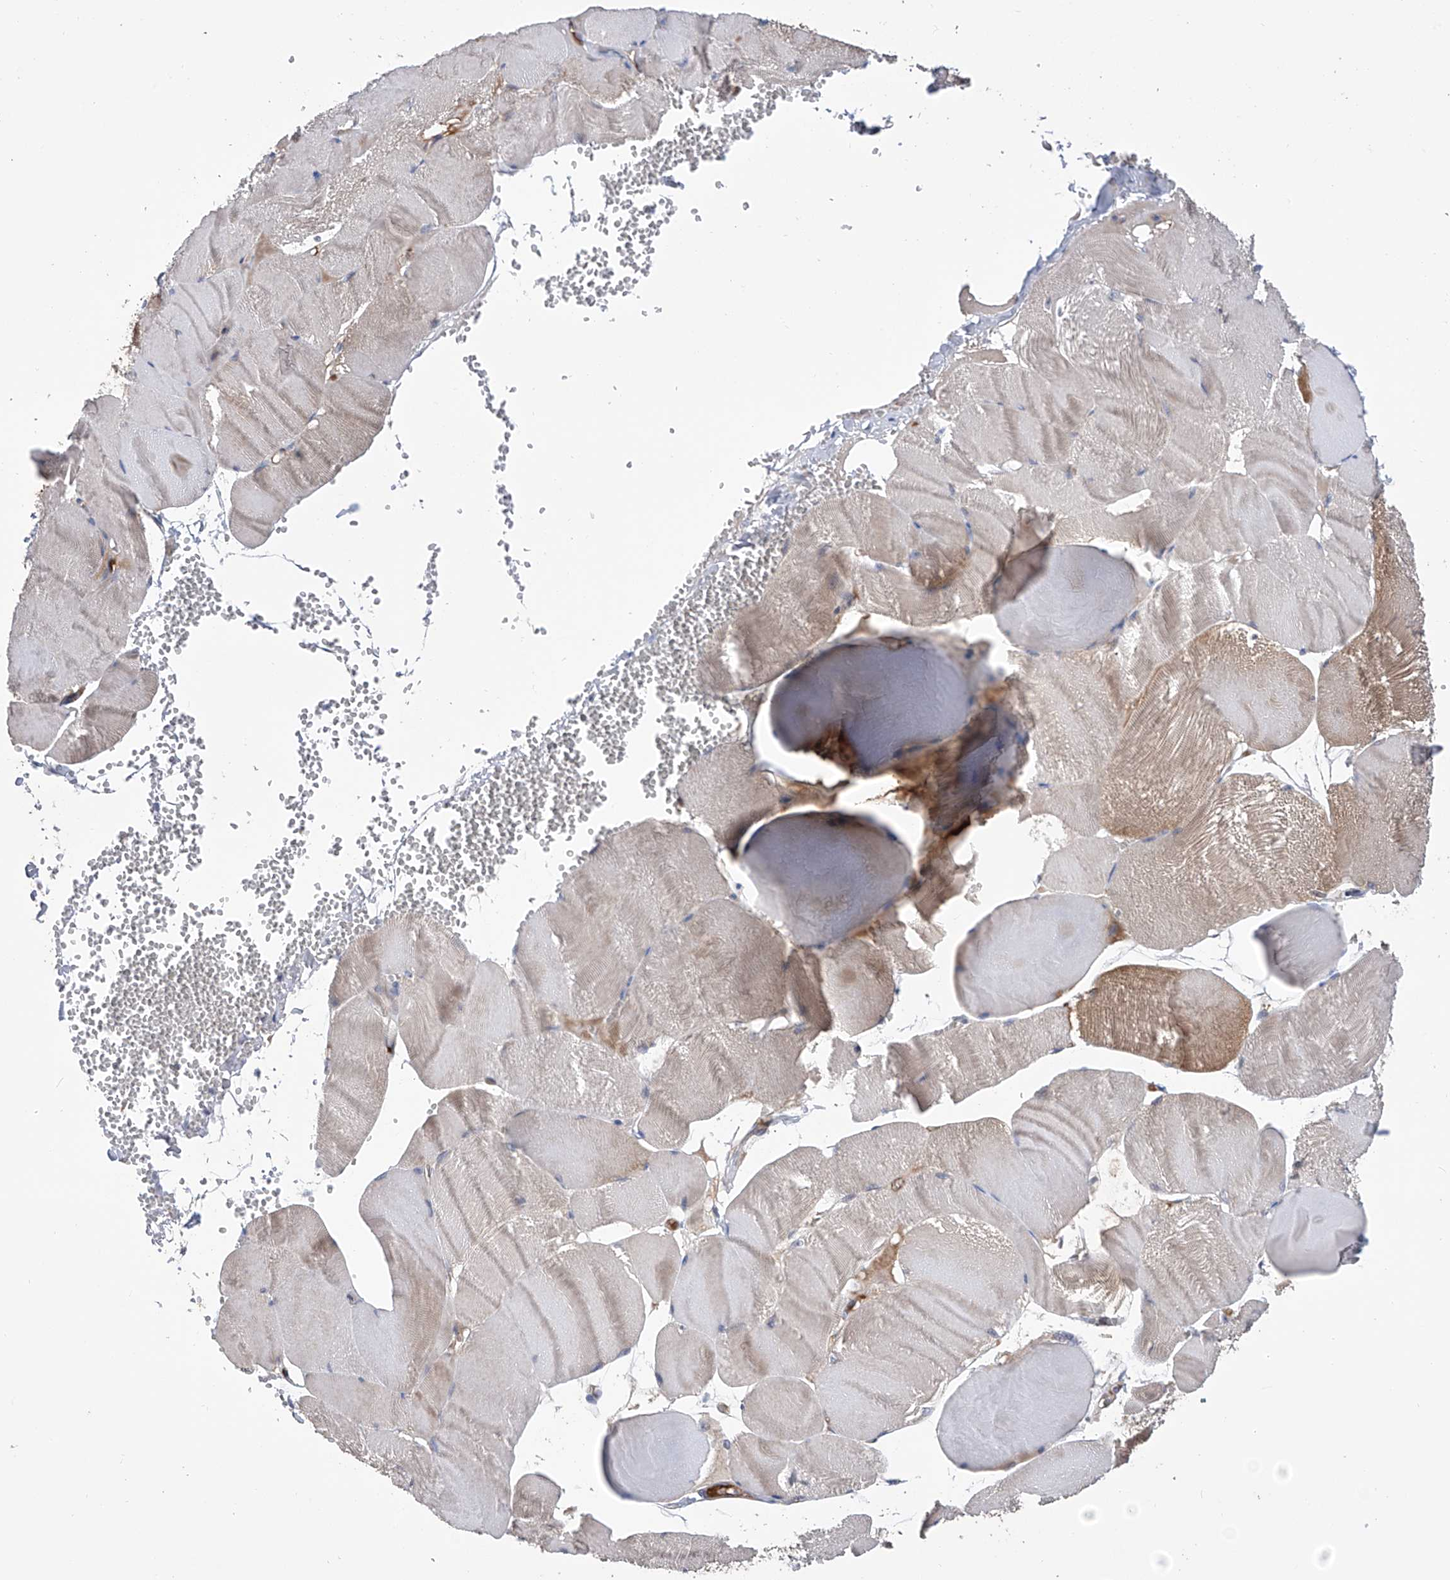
{"staining": {"intensity": "weak", "quantity": "25%-75%", "location": "cytoplasmic/membranous"}, "tissue": "skeletal muscle", "cell_type": "Myocytes", "image_type": "normal", "snomed": [{"axis": "morphology", "description": "Normal tissue, NOS"}, {"axis": "morphology", "description": "Basal cell carcinoma"}, {"axis": "topography", "description": "Skeletal muscle"}], "caption": "Immunohistochemistry (IHC) of unremarkable human skeletal muscle reveals low levels of weak cytoplasmic/membranous positivity in approximately 25%-75% of myocytes. The staining was performed using DAB (3,3'-diaminobenzidine) to visualize the protein expression in brown, while the nuclei were stained in blue with hematoxylin (Magnification: 20x).", "gene": "NUDT17", "patient": {"sex": "female", "age": 64}}